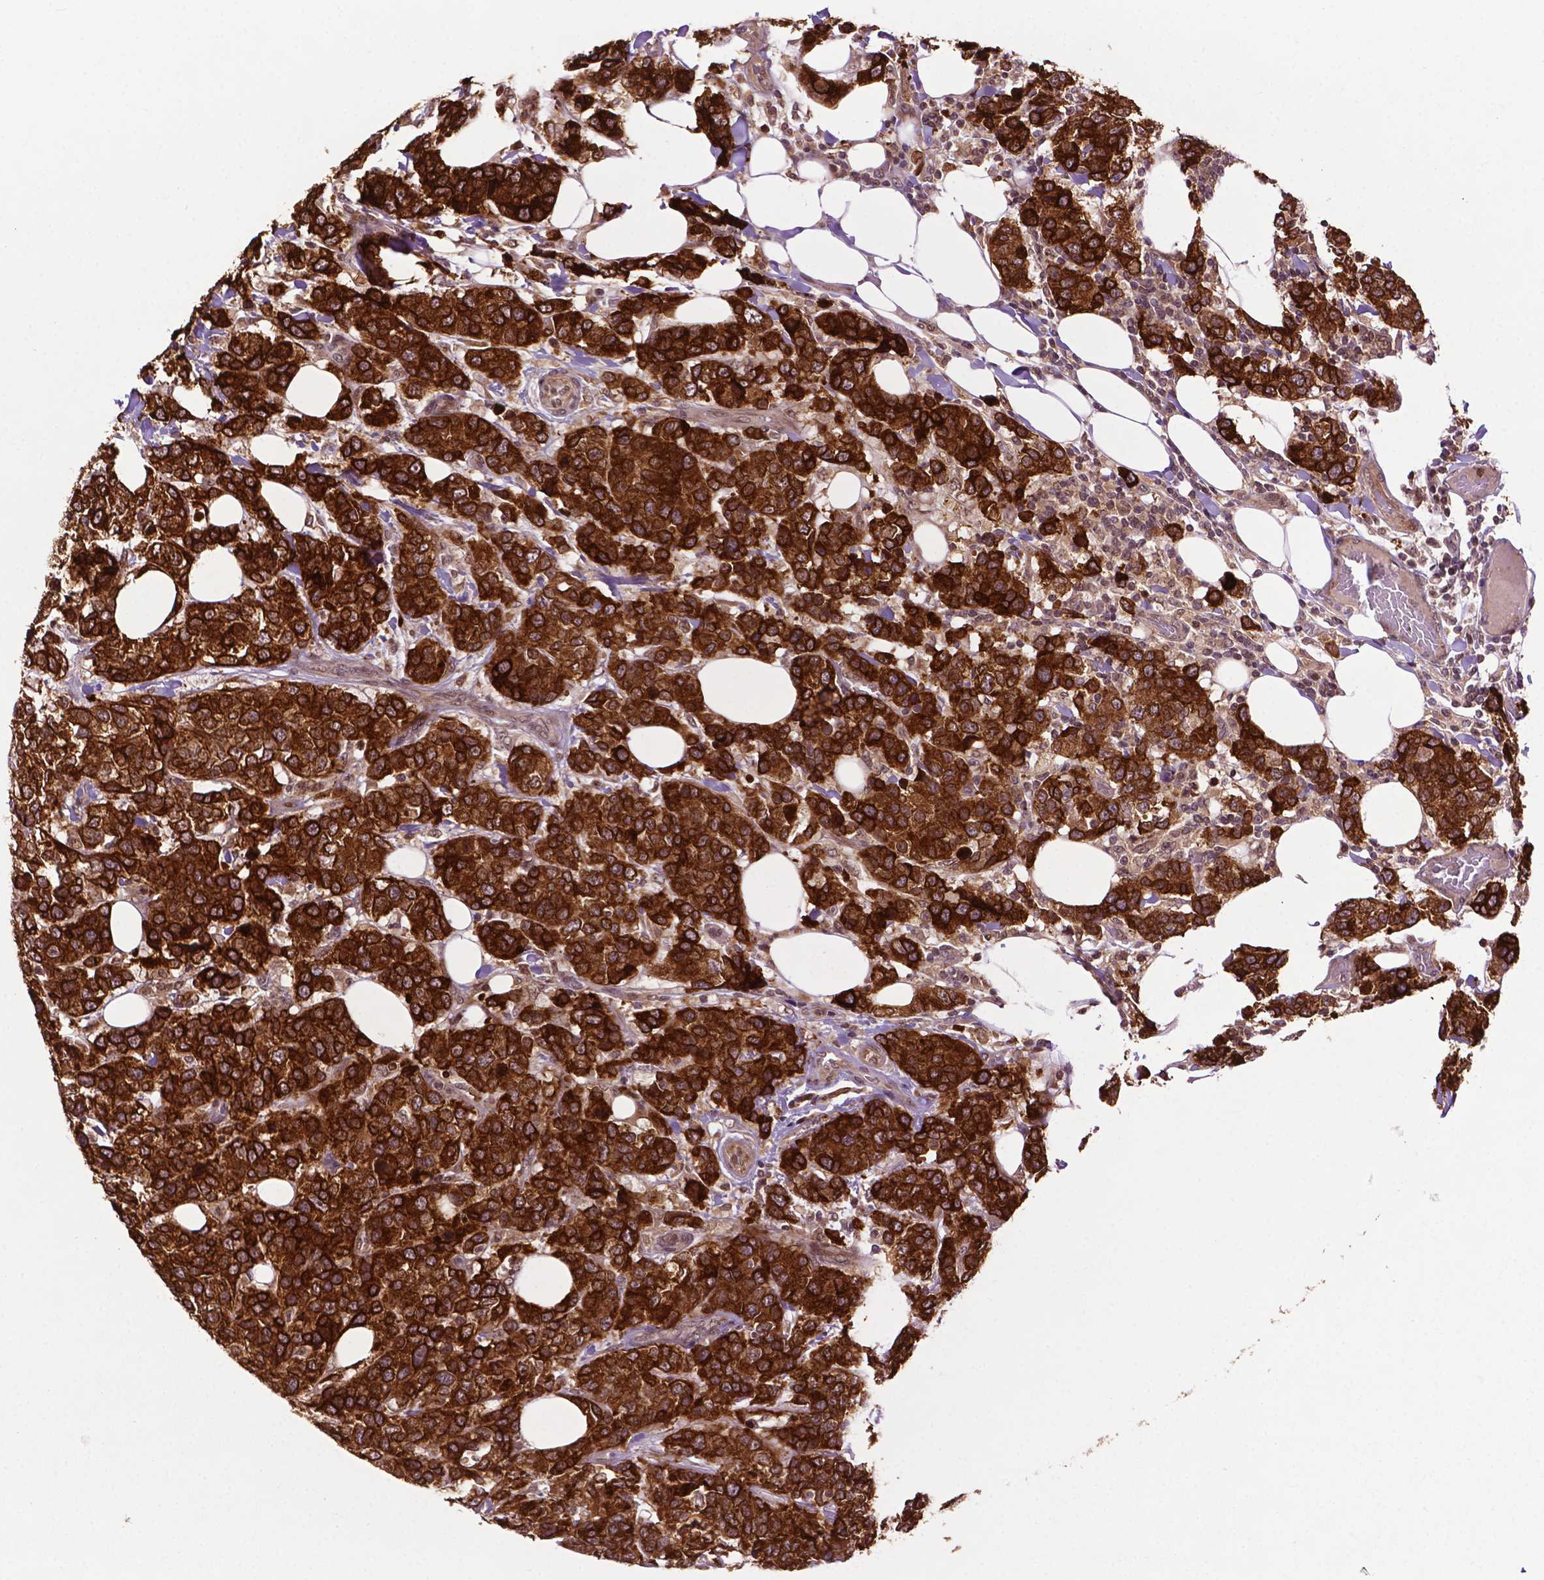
{"staining": {"intensity": "strong", "quantity": ">75%", "location": "cytoplasmic/membranous"}, "tissue": "breast cancer", "cell_type": "Tumor cells", "image_type": "cancer", "snomed": [{"axis": "morphology", "description": "Lobular carcinoma"}, {"axis": "topography", "description": "Breast"}], "caption": "Lobular carcinoma (breast) stained for a protein (brown) exhibits strong cytoplasmic/membranous positive staining in about >75% of tumor cells.", "gene": "TMX2", "patient": {"sex": "female", "age": 59}}